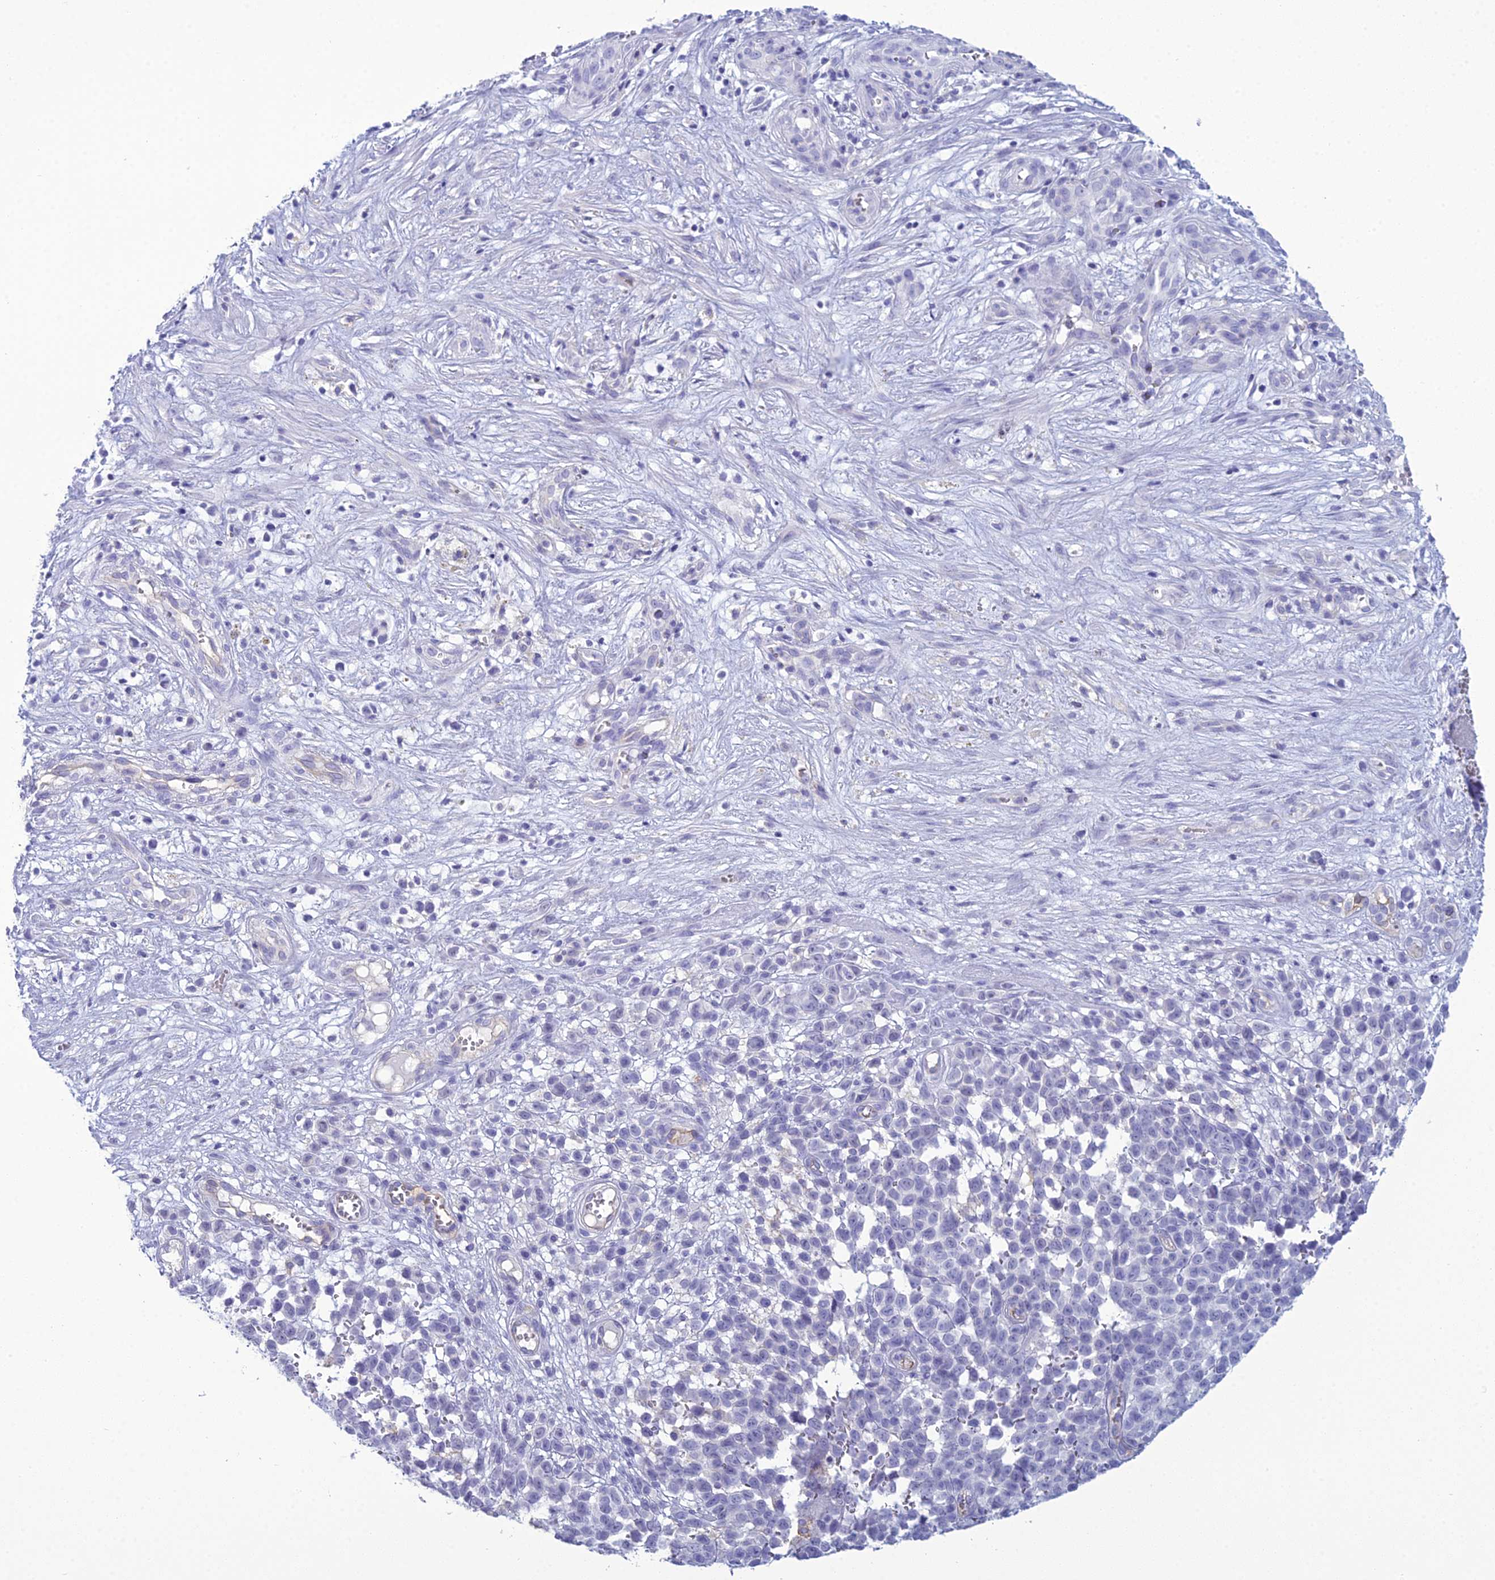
{"staining": {"intensity": "negative", "quantity": "none", "location": "none"}, "tissue": "melanoma", "cell_type": "Tumor cells", "image_type": "cancer", "snomed": [{"axis": "morphology", "description": "Malignant melanoma, NOS"}, {"axis": "topography", "description": "Nose, NOS"}], "caption": "Tumor cells show no significant staining in melanoma. Nuclei are stained in blue.", "gene": "ACE", "patient": {"sex": "female", "age": 48}}